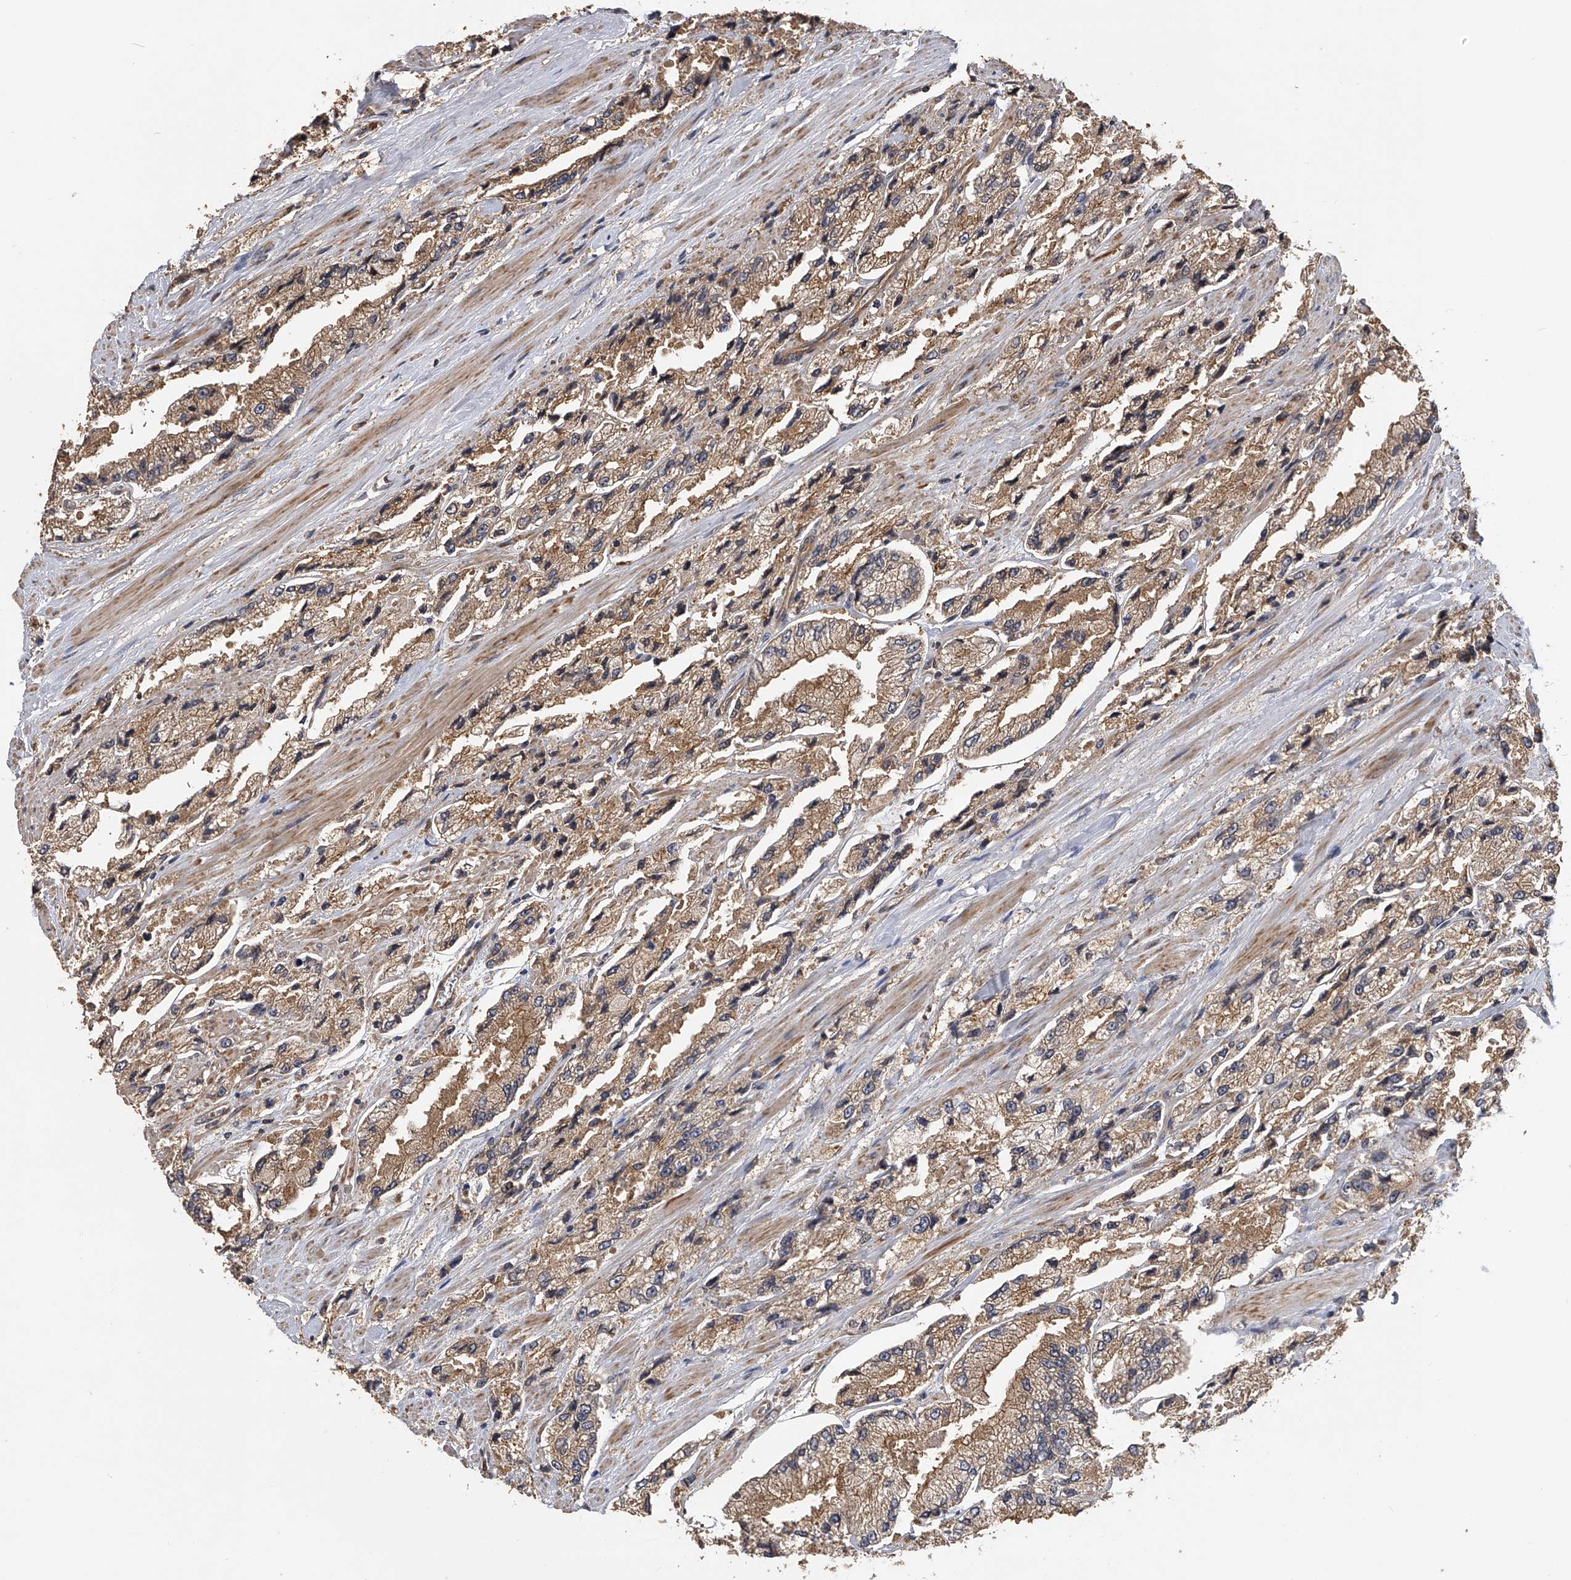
{"staining": {"intensity": "moderate", "quantity": ">75%", "location": "cytoplasmic/membranous"}, "tissue": "prostate cancer", "cell_type": "Tumor cells", "image_type": "cancer", "snomed": [{"axis": "morphology", "description": "Adenocarcinoma, High grade"}, {"axis": "topography", "description": "Prostate"}], "caption": "Prostate cancer was stained to show a protein in brown. There is medium levels of moderate cytoplasmic/membranous expression in approximately >75% of tumor cells. The staining was performed using DAB to visualize the protein expression in brown, while the nuclei were stained in blue with hematoxylin (Magnification: 20x).", "gene": "PTPRA", "patient": {"sex": "male", "age": 58}}